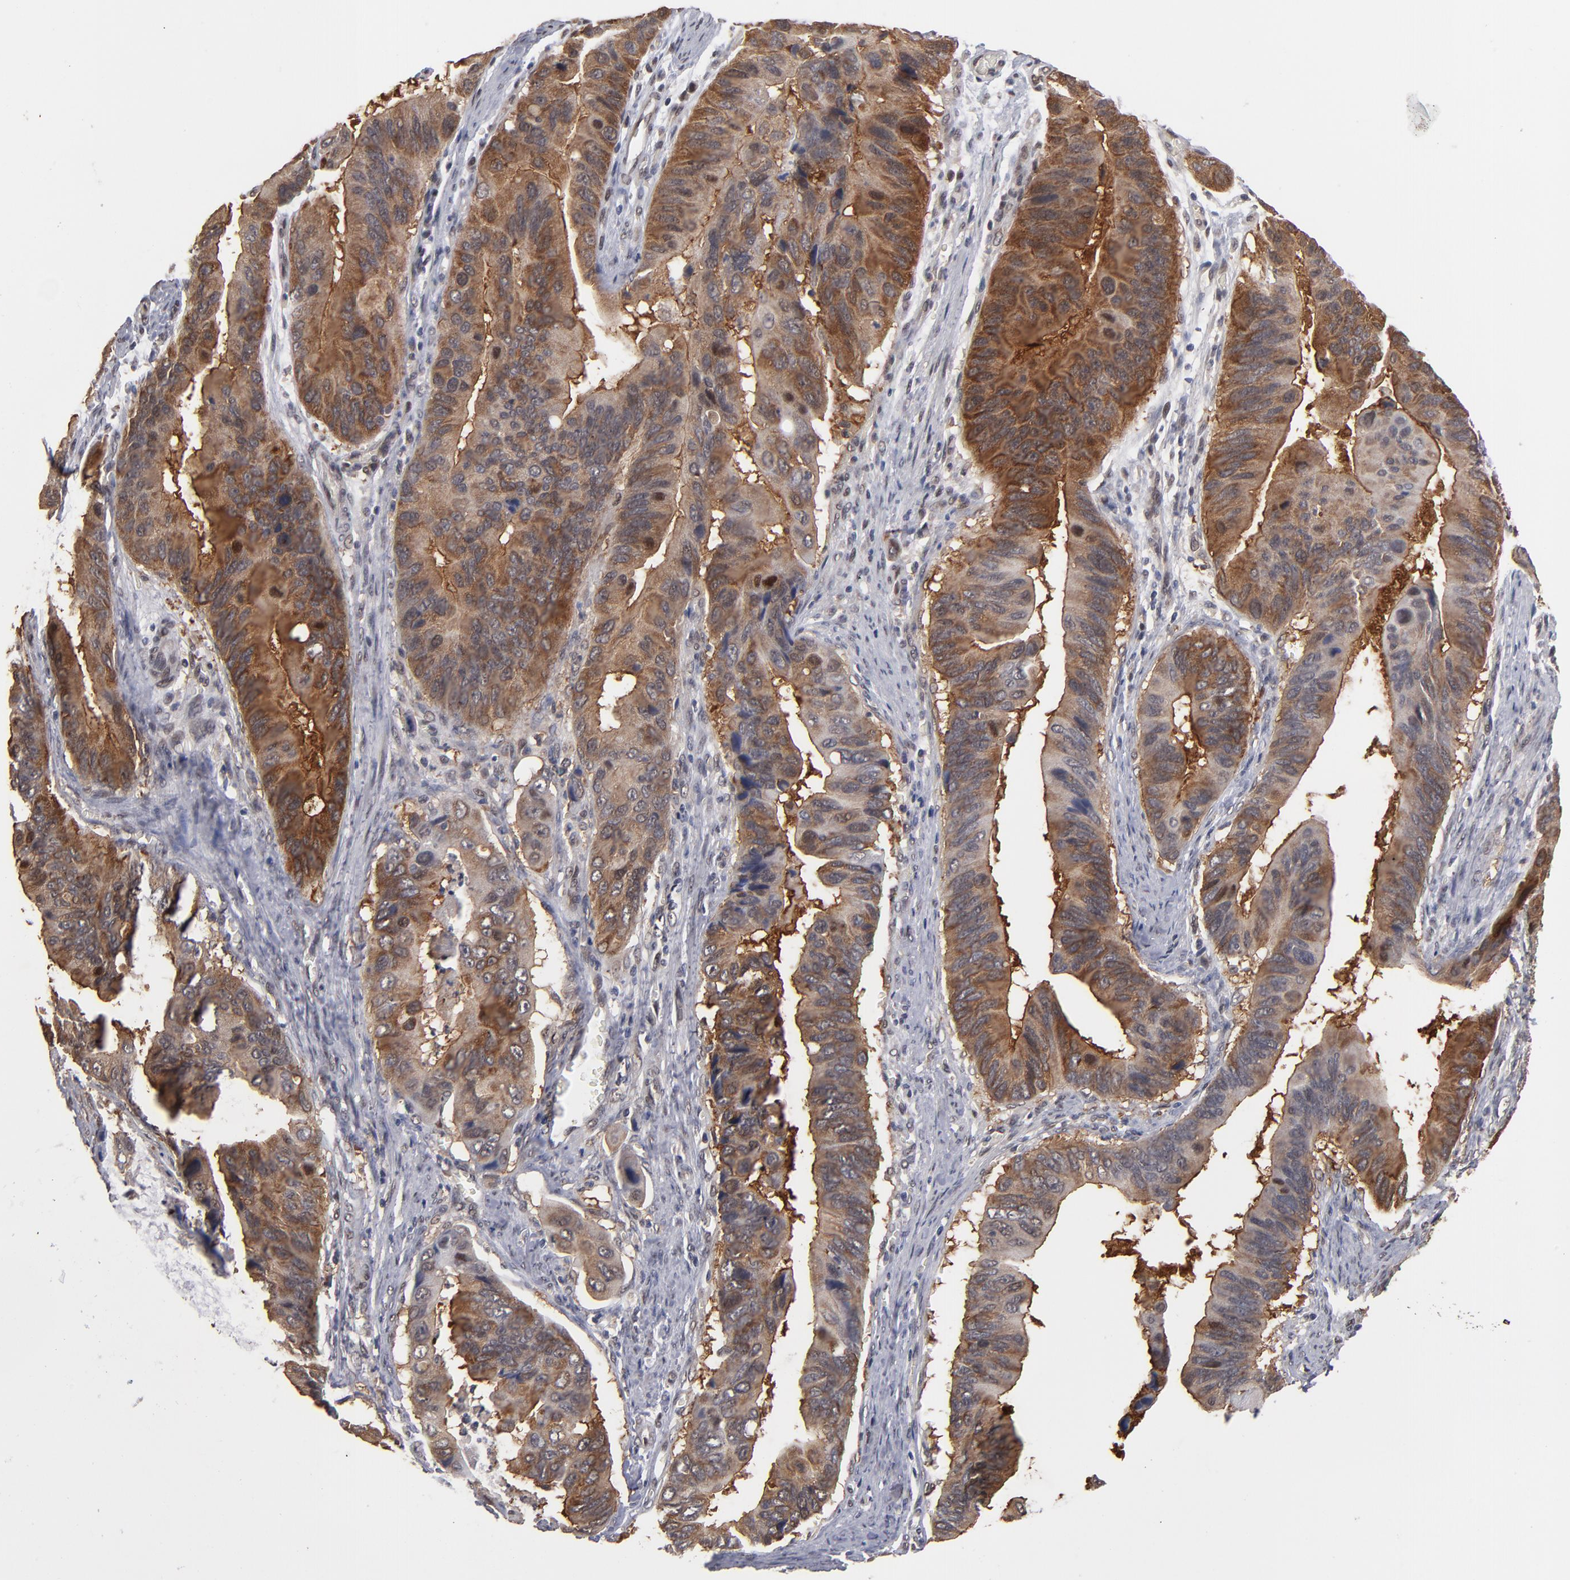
{"staining": {"intensity": "moderate", "quantity": ">75%", "location": "cytoplasmic/membranous"}, "tissue": "stomach cancer", "cell_type": "Tumor cells", "image_type": "cancer", "snomed": [{"axis": "morphology", "description": "Adenocarcinoma, NOS"}, {"axis": "topography", "description": "Stomach, upper"}], "caption": "Stomach adenocarcinoma stained with DAB immunohistochemistry (IHC) demonstrates medium levels of moderate cytoplasmic/membranous positivity in about >75% of tumor cells.", "gene": "HUWE1", "patient": {"sex": "male", "age": 80}}